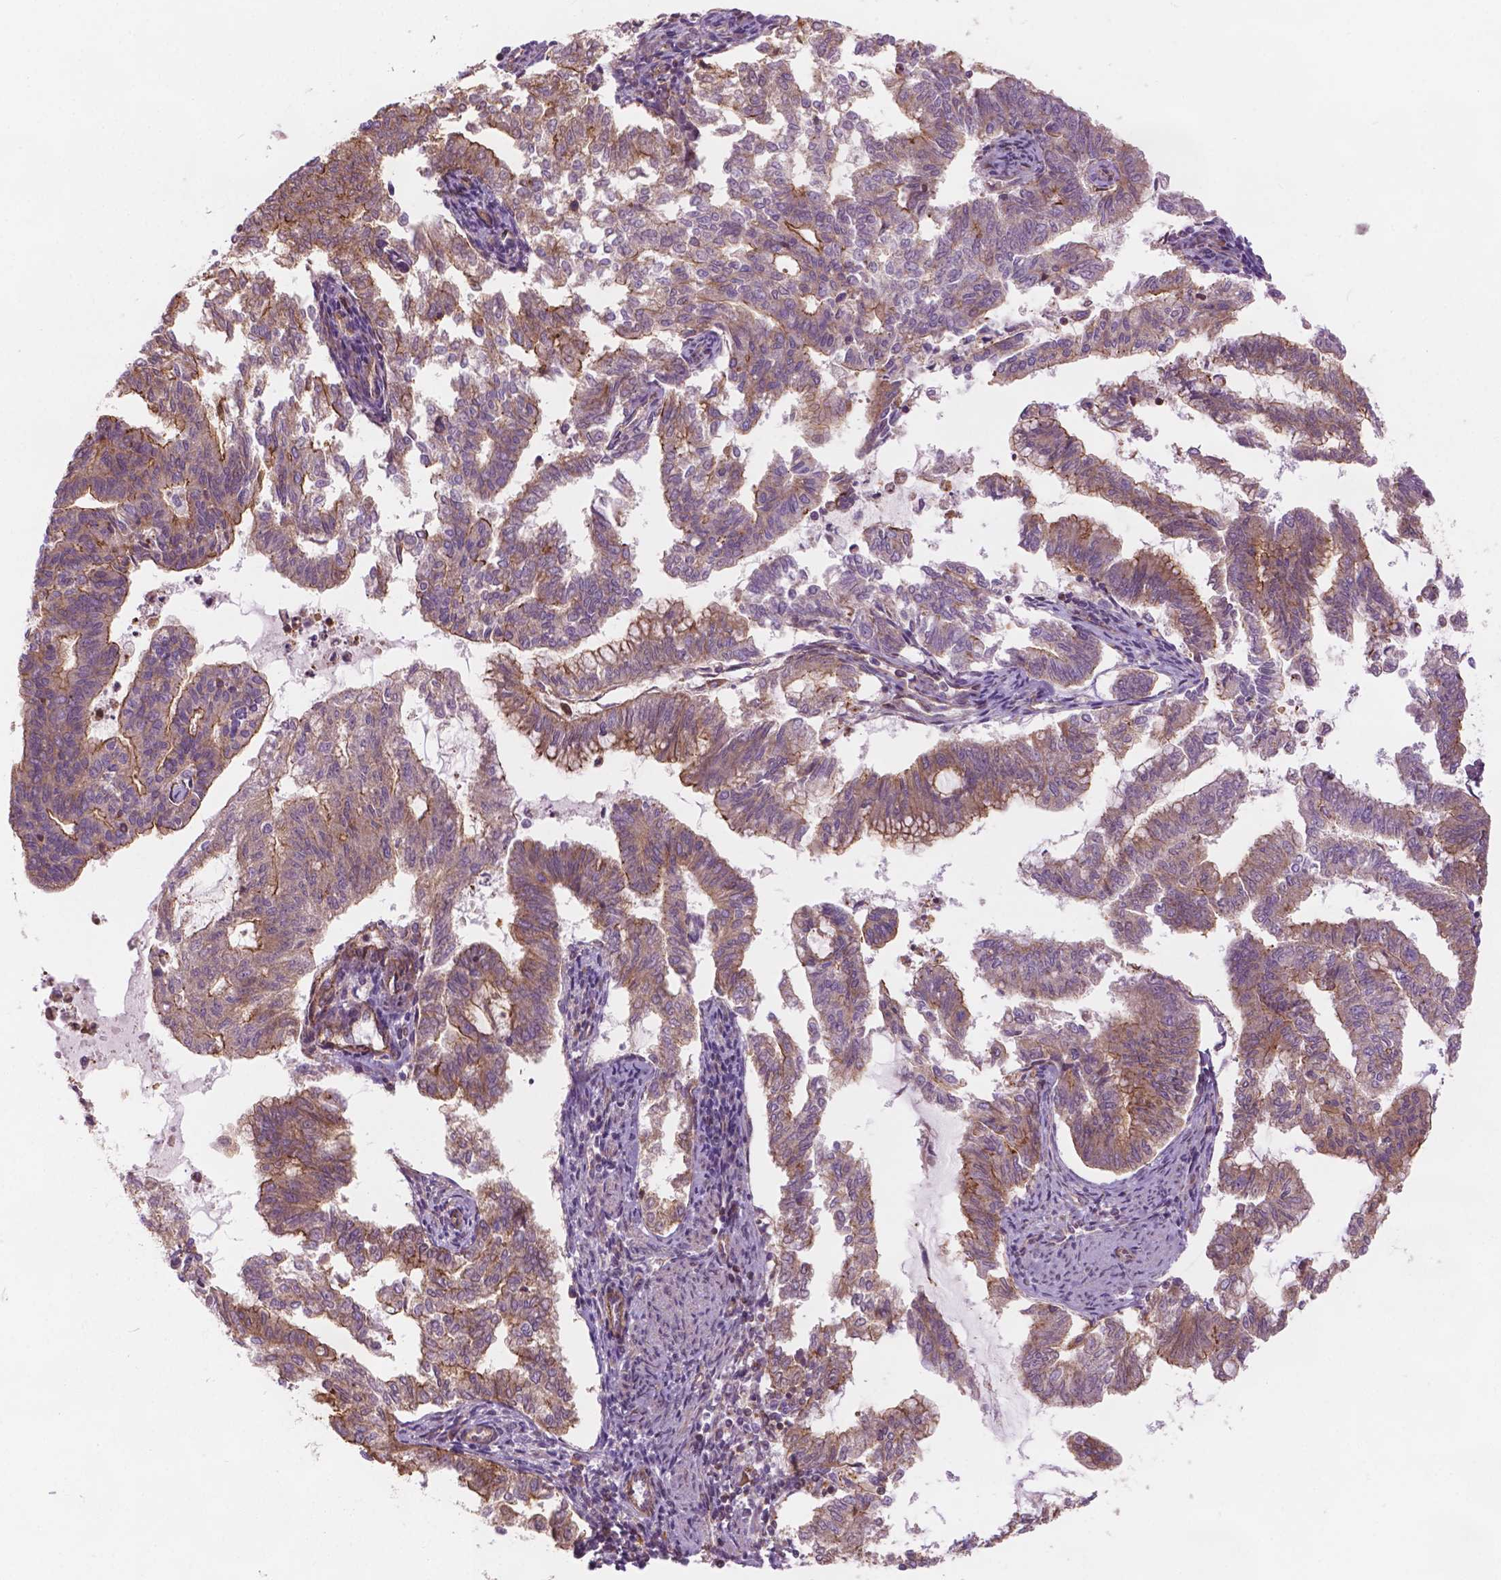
{"staining": {"intensity": "moderate", "quantity": "<25%", "location": "cytoplasmic/membranous"}, "tissue": "endometrial cancer", "cell_type": "Tumor cells", "image_type": "cancer", "snomed": [{"axis": "morphology", "description": "Adenocarcinoma, NOS"}, {"axis": "topography", "description": "Endometrium"}], "caption": "This histopathology image demonstrates IHC staining of adenocarcinoma (endometrial), with low moderate cytoplasmic/membranous staining in approximately <25% of tumor cells.", "gene": "SURF4", "patient": {"sex": "female", "age": 79}}